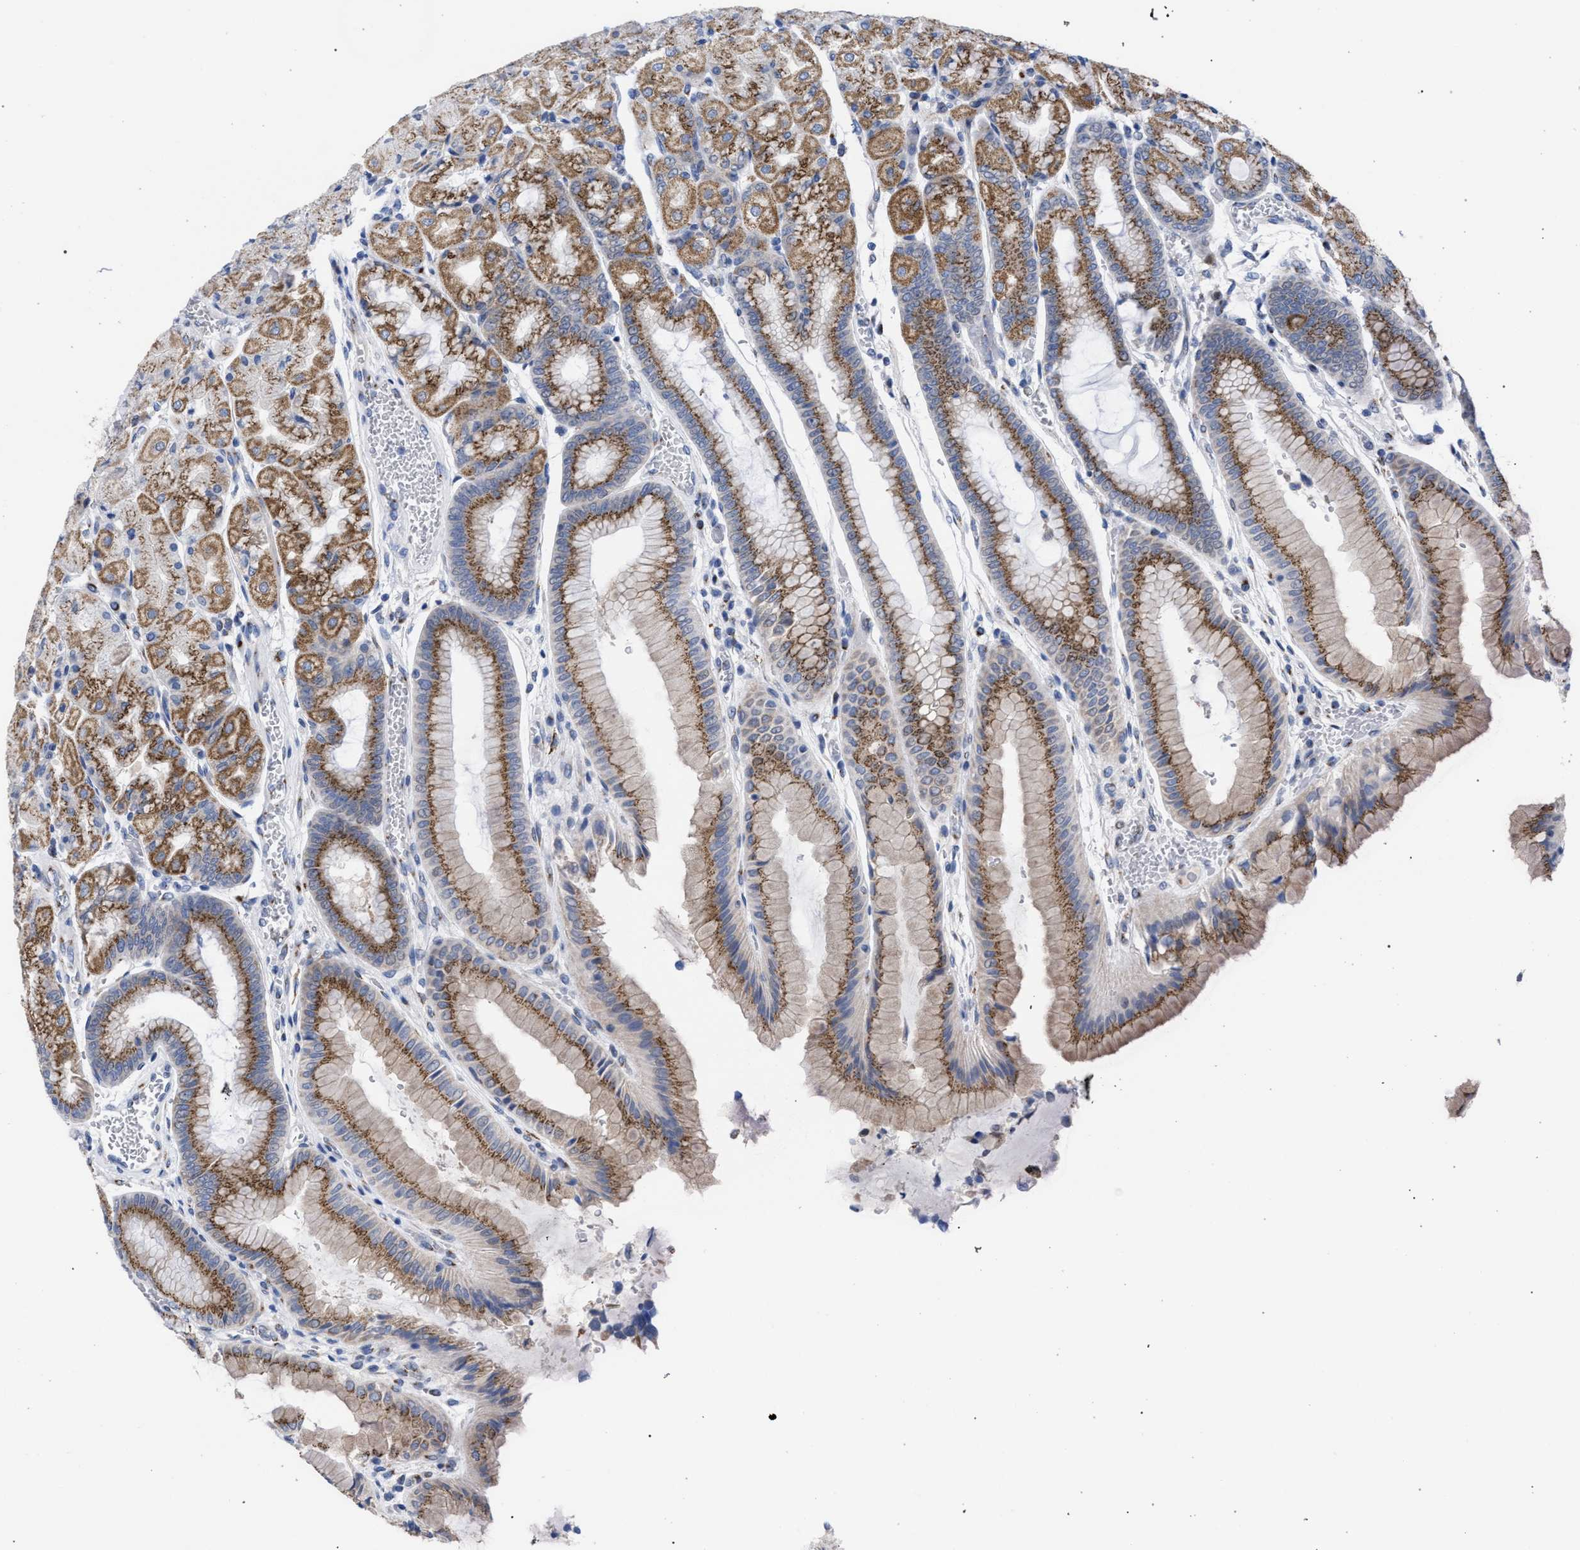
{"staining": {"intensity": "moderate", "quantity": ">75%", "location": "cytoplasmic/membranous"}, "tissue": "stomach", "cell_type": "Glandular cells", "image_type": "normal", "snomed": [{"axis": "morphology", "description": "Normal tissue, NOS"}, {"axis": "morphology", "description": "Carcinoid, malignant, NOS"}, {"axis": "topography", "description": "Stomach, upper"}], "caption": "Stomach stained with a brown dye displays moderate cytoplasmic/membranous positive expression in about >75% of glandular cells.", "gene": "GOLGA2", "patient": {"sex": "male", "age": 39}}